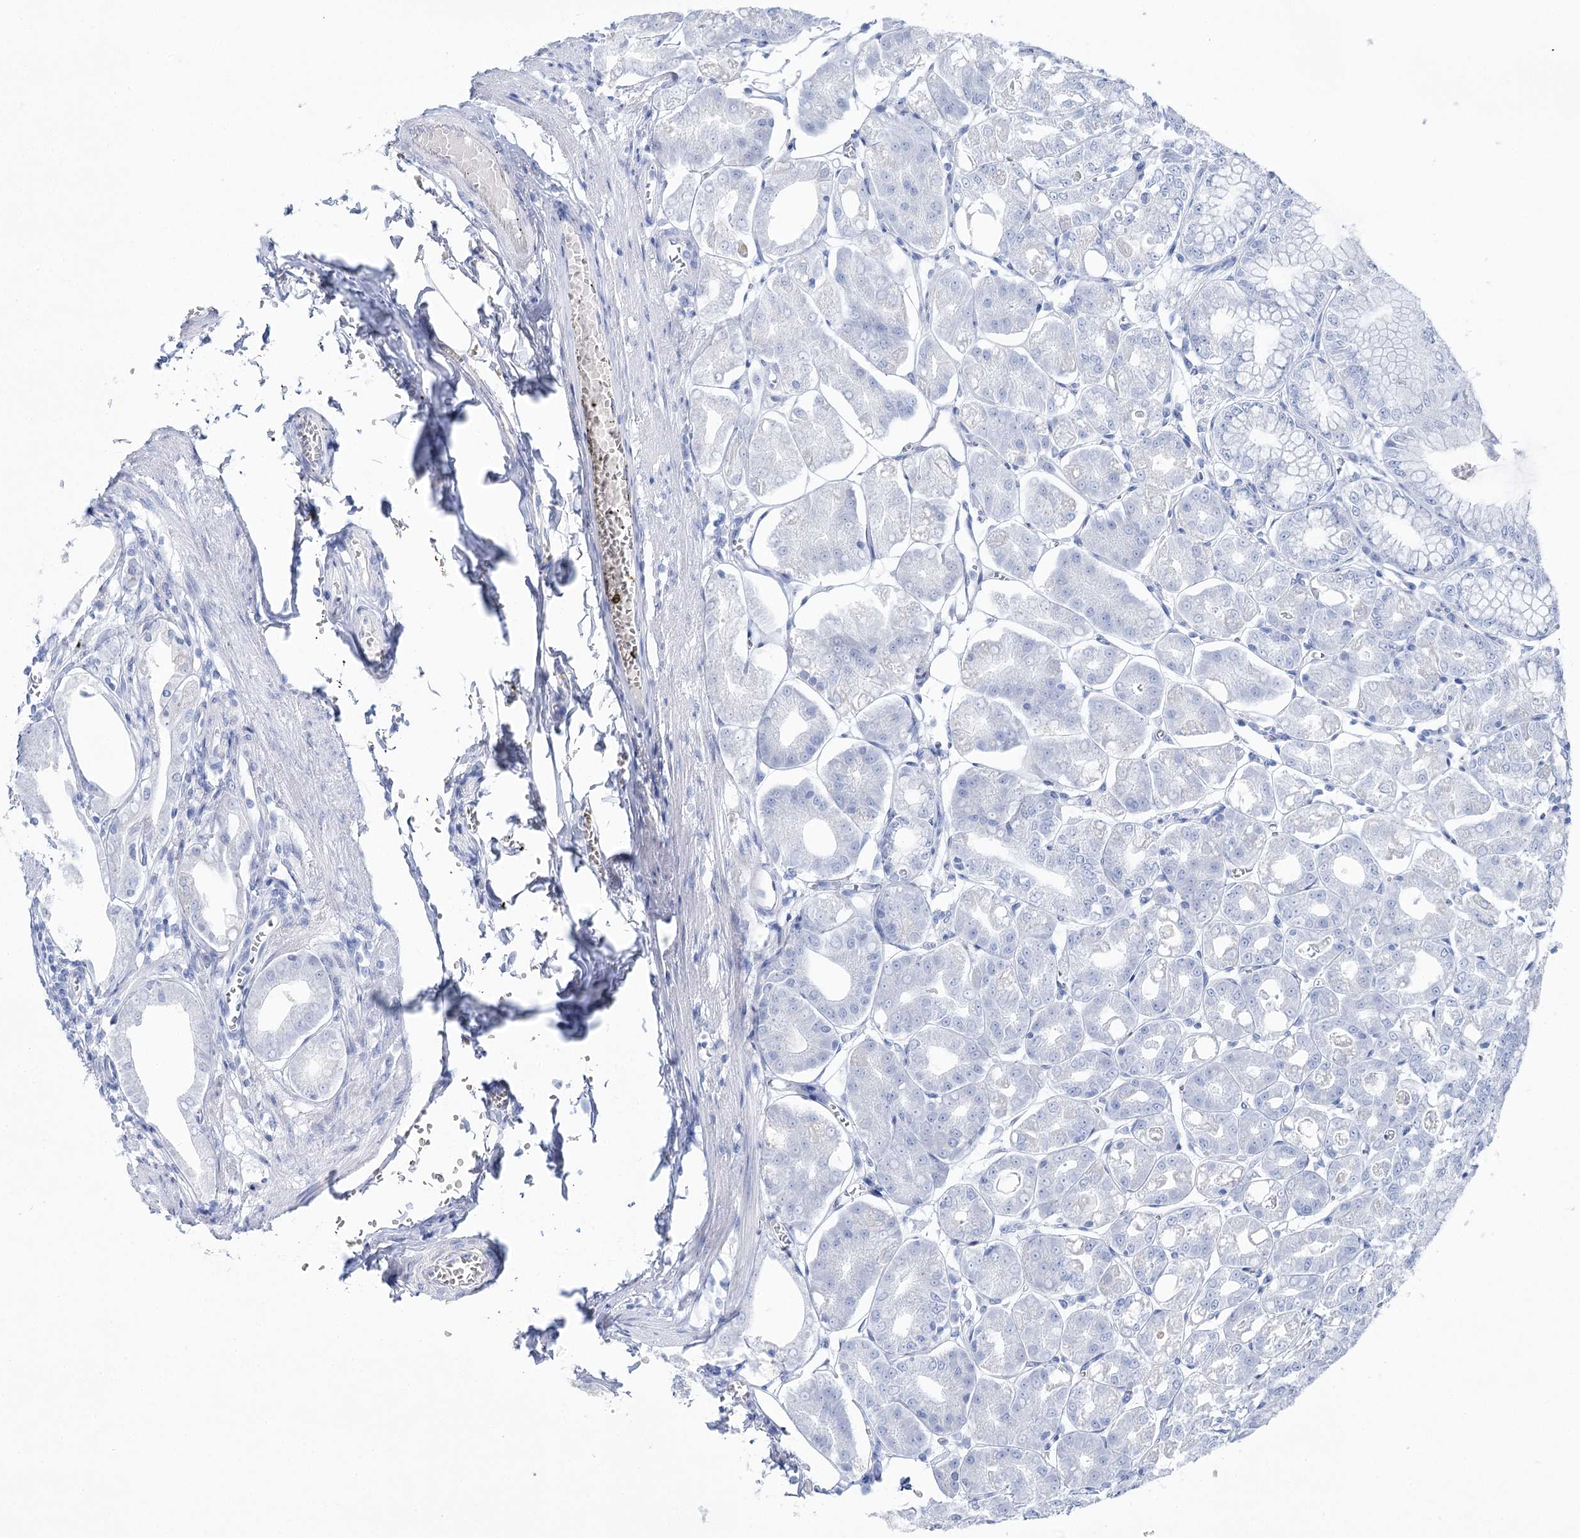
{"staining": {"intensity": "weak", "quantity": "<25%", "location": "cytoplasmic/membranous"}, "tissue": "stomach", "cell_type": "Glandular cells", "image_type": "normal", "snomed": [{"axis": "morphology", "description": "Normal tissue, NOS"}, {"axis": "topography", "description": "Stomach, lower"}], "caption": "This micrograph is of normal stomach stained with IHC to label a protein in brown with the nuclei are counter-stained blue. There is no expression in glandular cells.", "gene": "CSN3", "patient": {"sex": "male", "age": 71}}